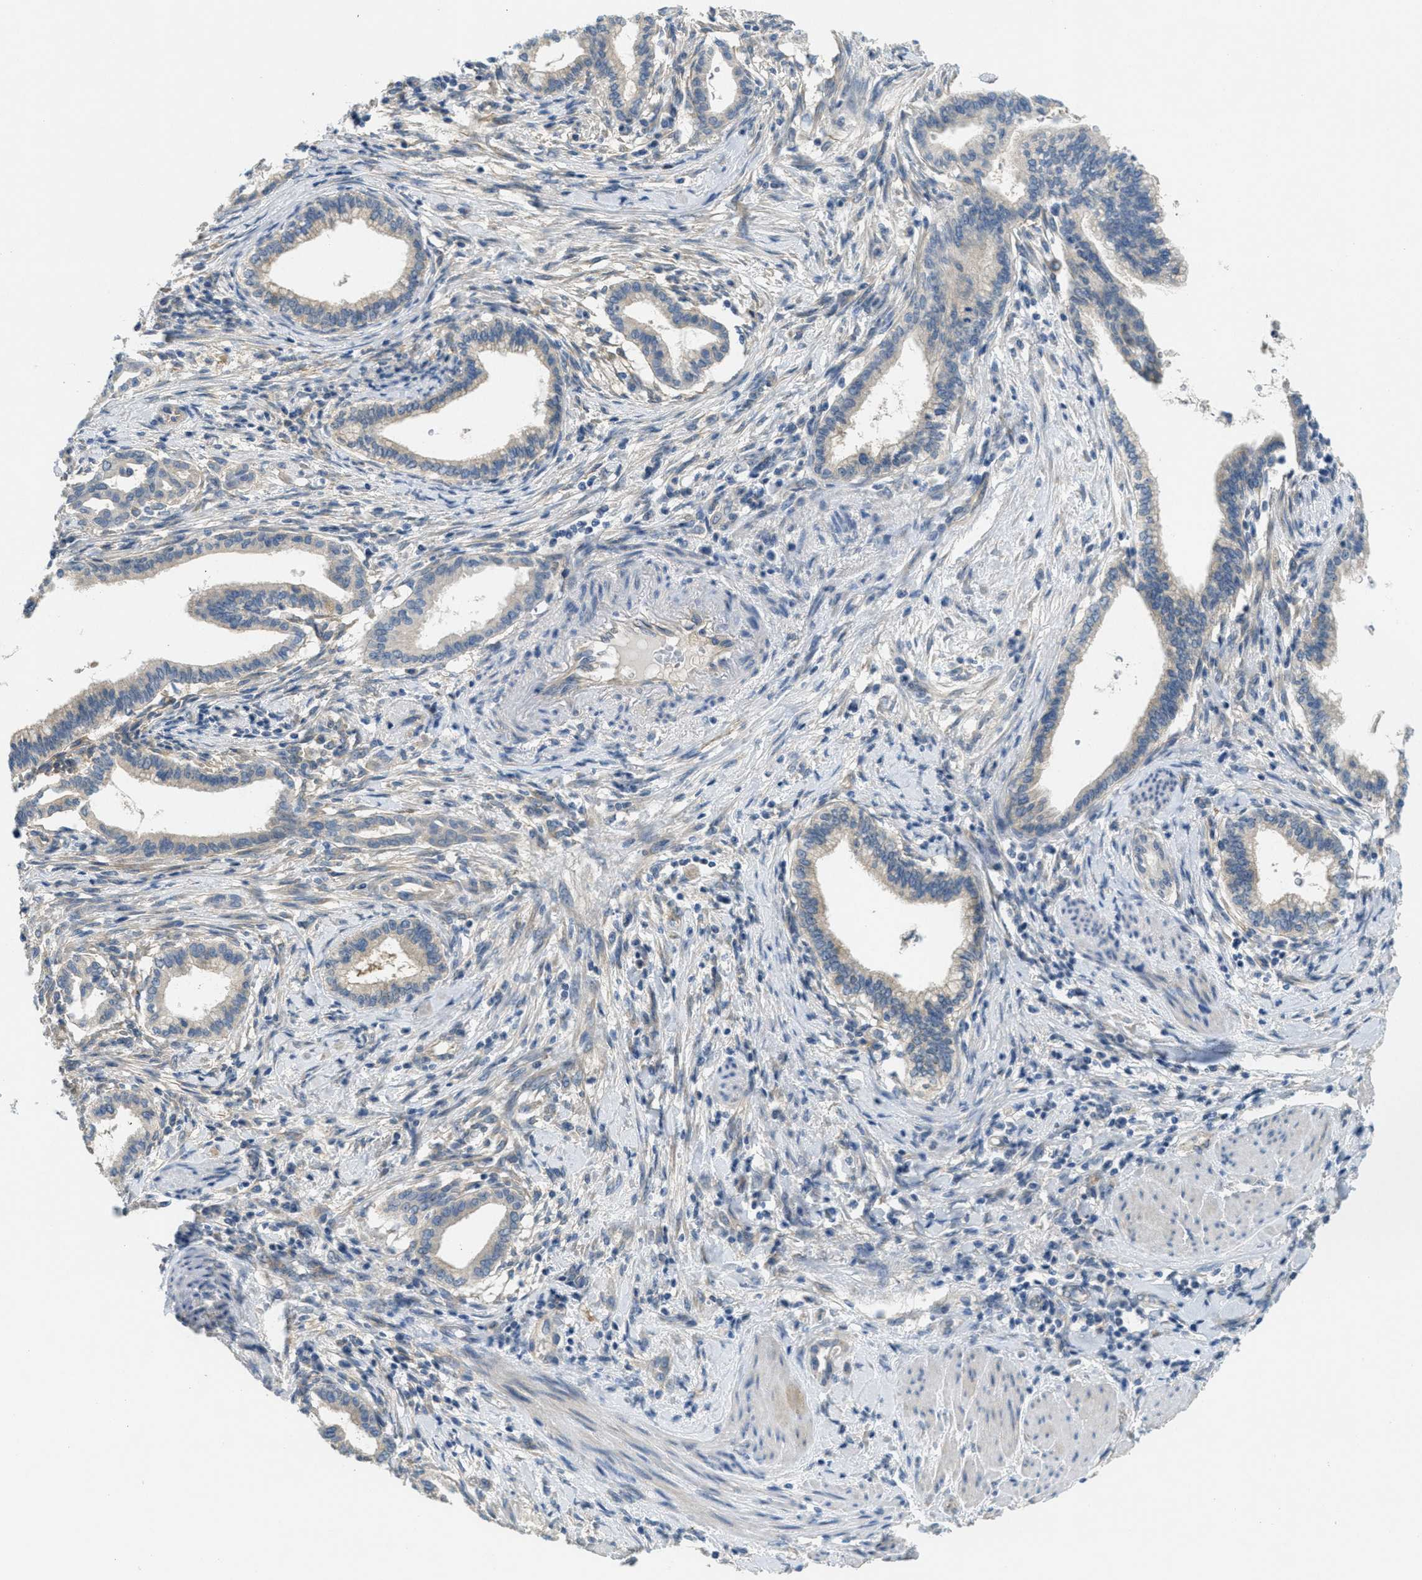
{"staining": {"intensity": "weak", "quantity": ">75%", "location": "cytoplasmic/membranous"}, "tissue": "pancreatic cancer", "cell_type": "Tumor cells", "image_type": "cancer", "snomed": [{"axis": "morphology", "description": "Adenocarcinoma, NOS"}, {"axis": "topography", "description": "Pancreas"}], "caption": "Pancreatic cancer stained for a protein reveals weak cytoplasmic/membranous positivity in tumor cells.", "gene": "ZFYVE9", "patient": {"sex": "female", "age": 64}}